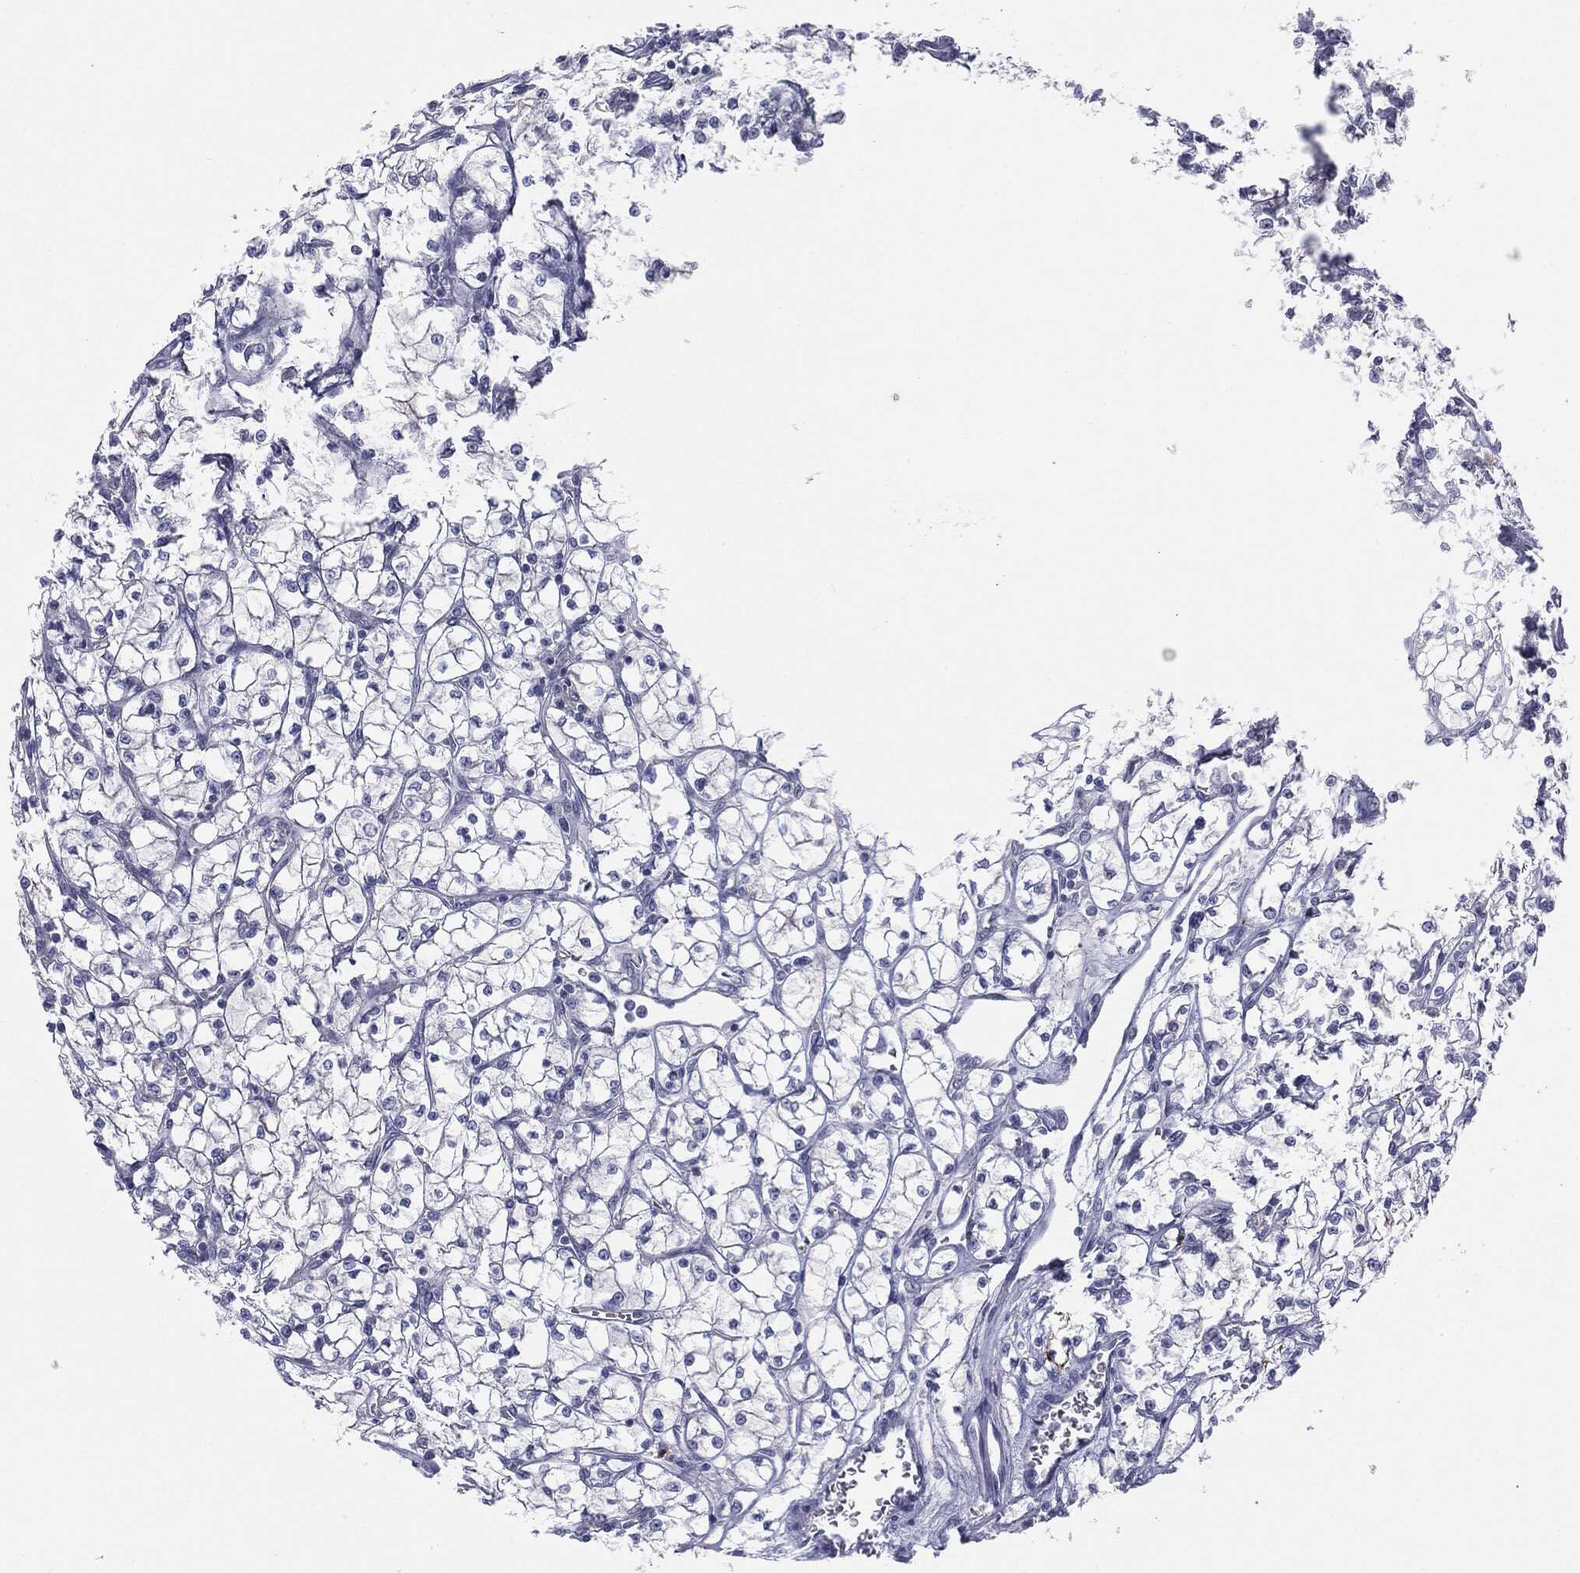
{"staining": {"intensity": "negative", "quantity": "none", "location": "none"}, "tissue": "renal cancer", "cell_type": "Tumor cells", "image_type": "cancer", "snomed": [{"axis": "morphology", "description": "Adenocarcinoma, NOS"}, {"axis": "topography", "description": "Kidney"}], "caption": "Renal cancer (adenocarcinoma) stained for a protein using immunohistochemistry (IHC) displays no positivity tumor cells.", "gene": "SLC5A5", "patient": {"sex": "female", "age": 64}}